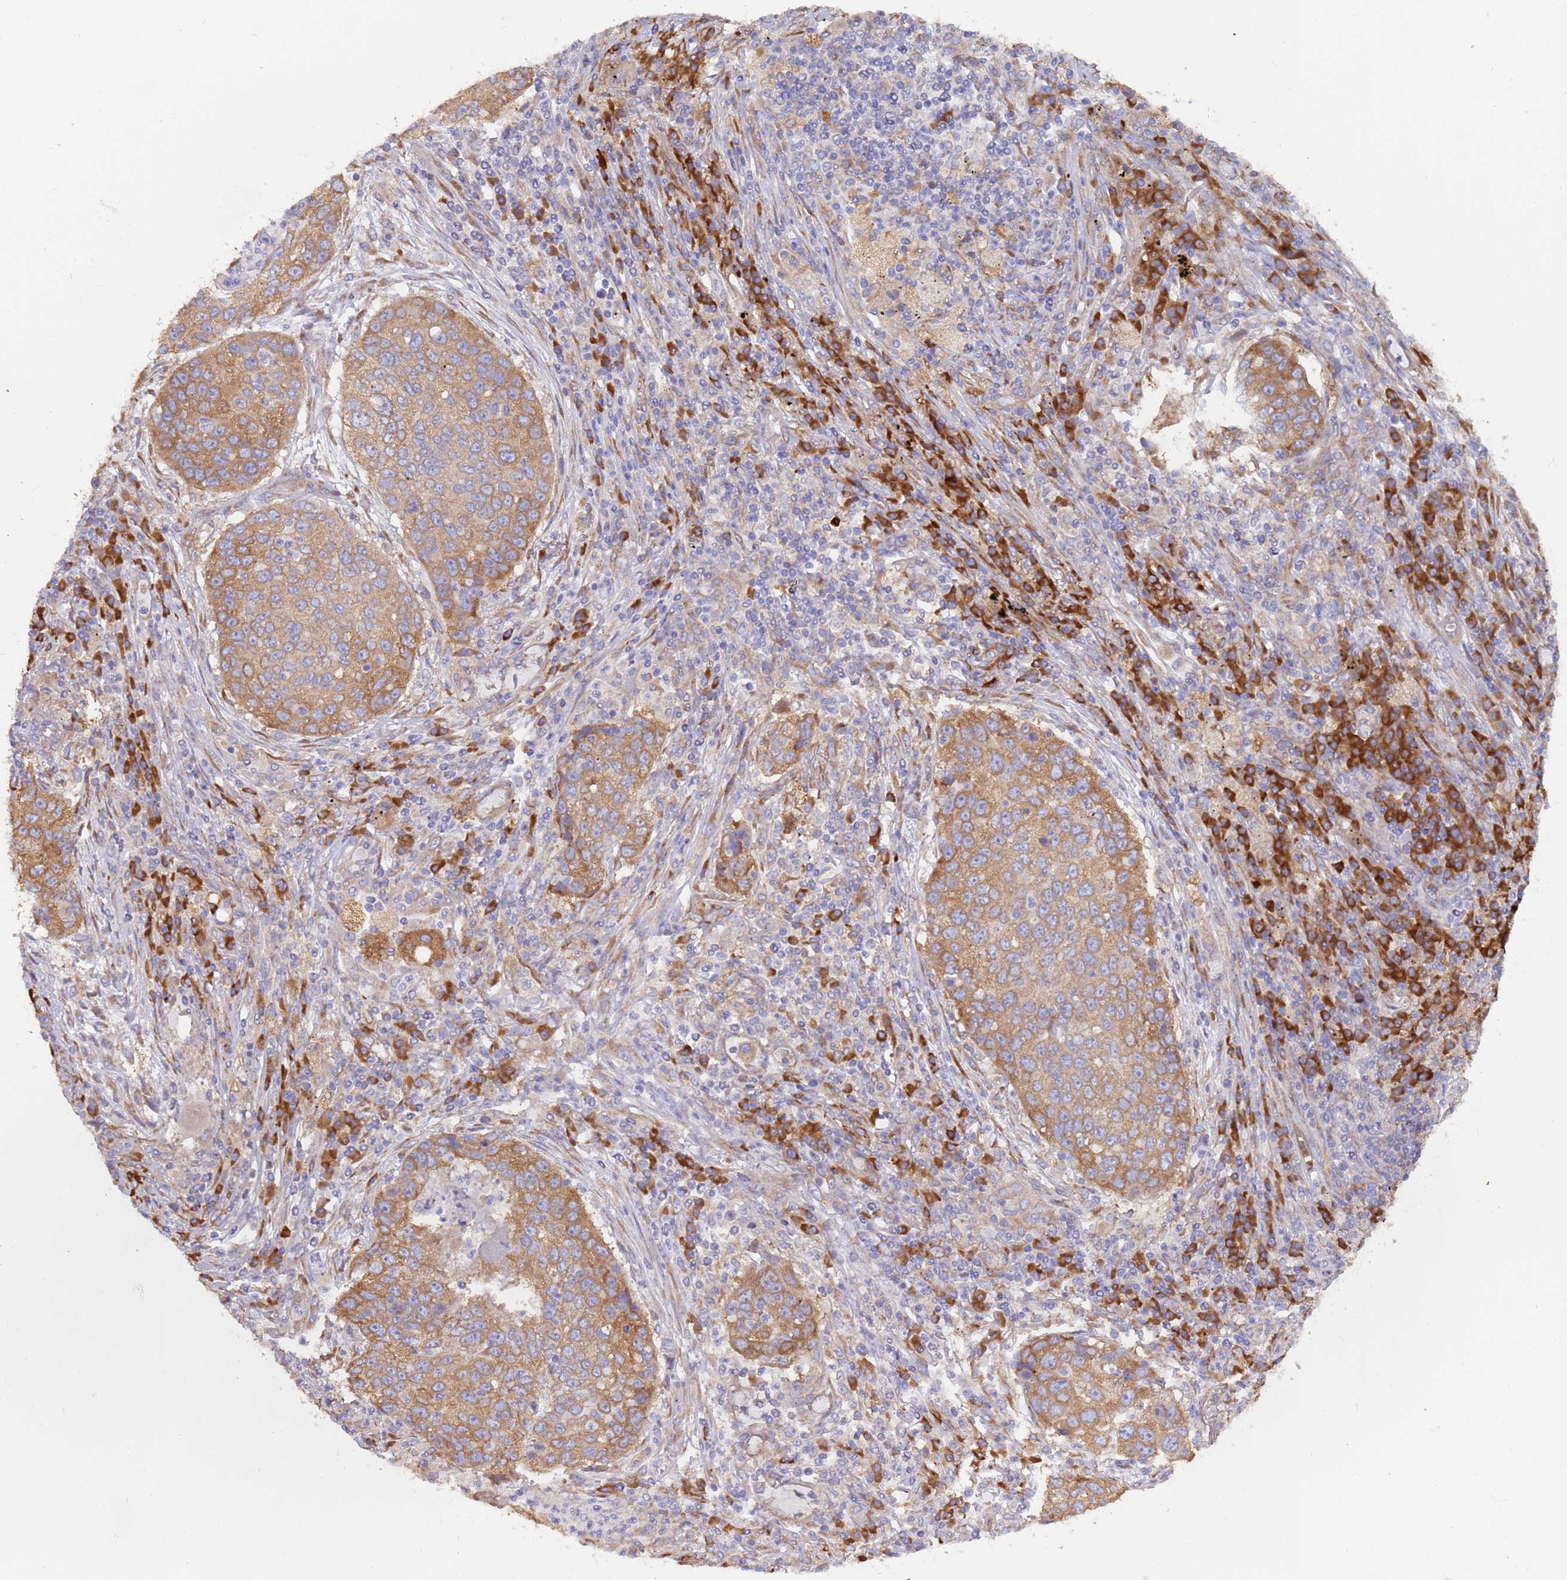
{"staining": {"intensity": "moderate", "quantity": ">75%", "location": "cytoplasmic/membranous"}, "tissue": "lung cancer", "cell_type": "Tumor cells", "image_type": "cancer", "snomed": [{"axis": "morphology", "description": "Squamous cell carcinoma, NOS"}, {"axis": "topography", "description": "Lung"}], "caption": "Immunohistochemistry micrograph of neoplastic tissue: lung cancer stained using immunohistochemistry (IHC) demonstrates medium levels of moderate protein expression localized specifically in the cytoplasmic/membranous of tumor cells, appearing as a cytoplasmic/membranous brown color.", "gene": "ZNF844", "patient": {"sex": "female", "age": 63}}